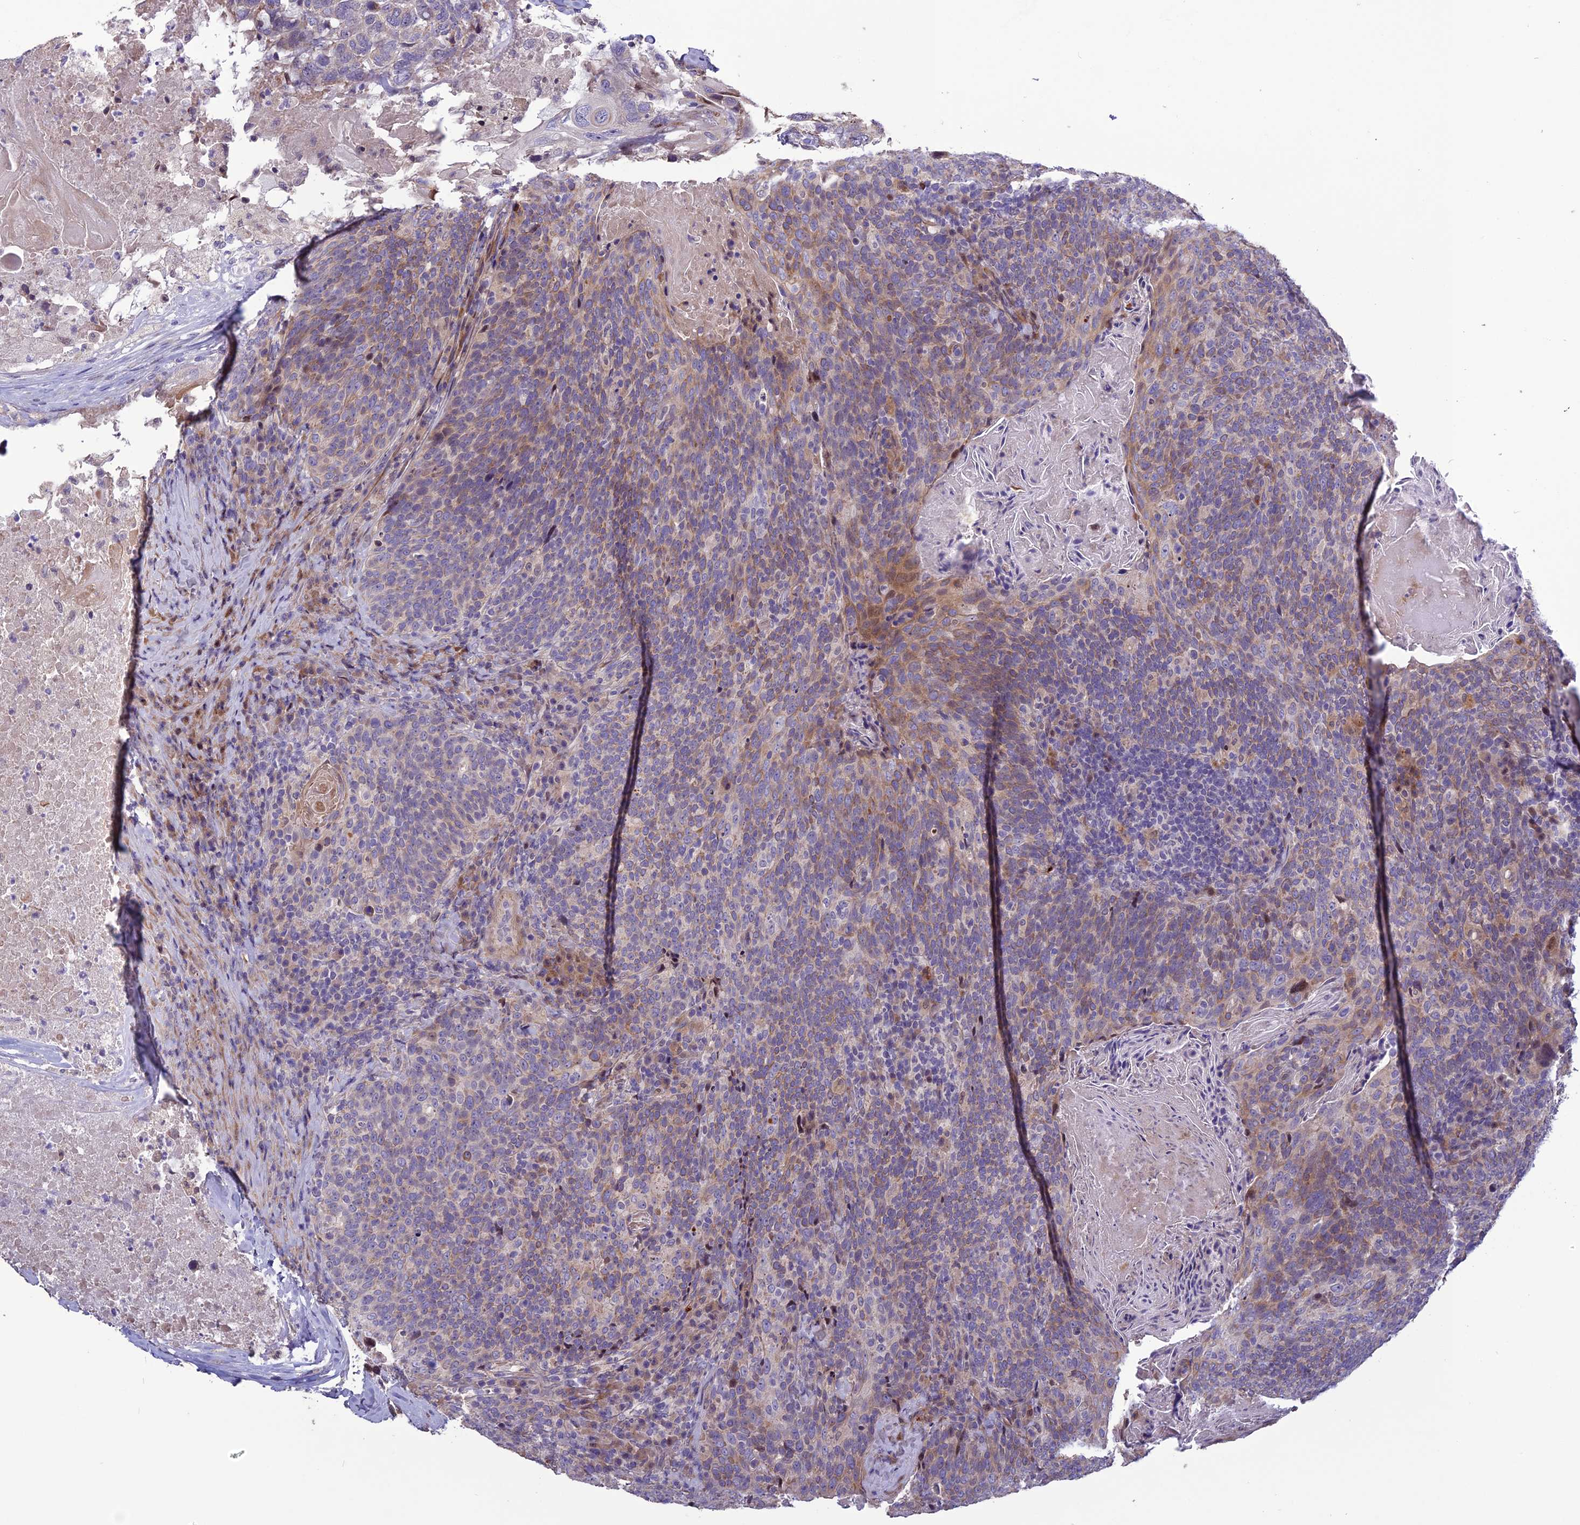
{"staining": {"intensity": "moderate", "quantity": "<25%", "location": "cytoplasmic/membranous"}, "tissue": "head and neck cancer", "cell_type": "Tumor cells", "image_type": "cancer", "snomed": [{"axis": "morphology", "description": "Squamous cell carcinoma, NOS"}, {"axis": "morphology", "description": "Squamous cell carcinoma, metastatic, NOS"}, {"axis": "topography", "description": "Lymph node"}, {"axis": "topography", "description": "Head-Neck"}], "caption": "Squamous cell carcinoma (head and neck) stained for a protein demonstrates moderate cytoplasmic/membranous positivity in tumor cells.", "gene": "SPG21", "patient": {"sex": "male", "age": 62}}